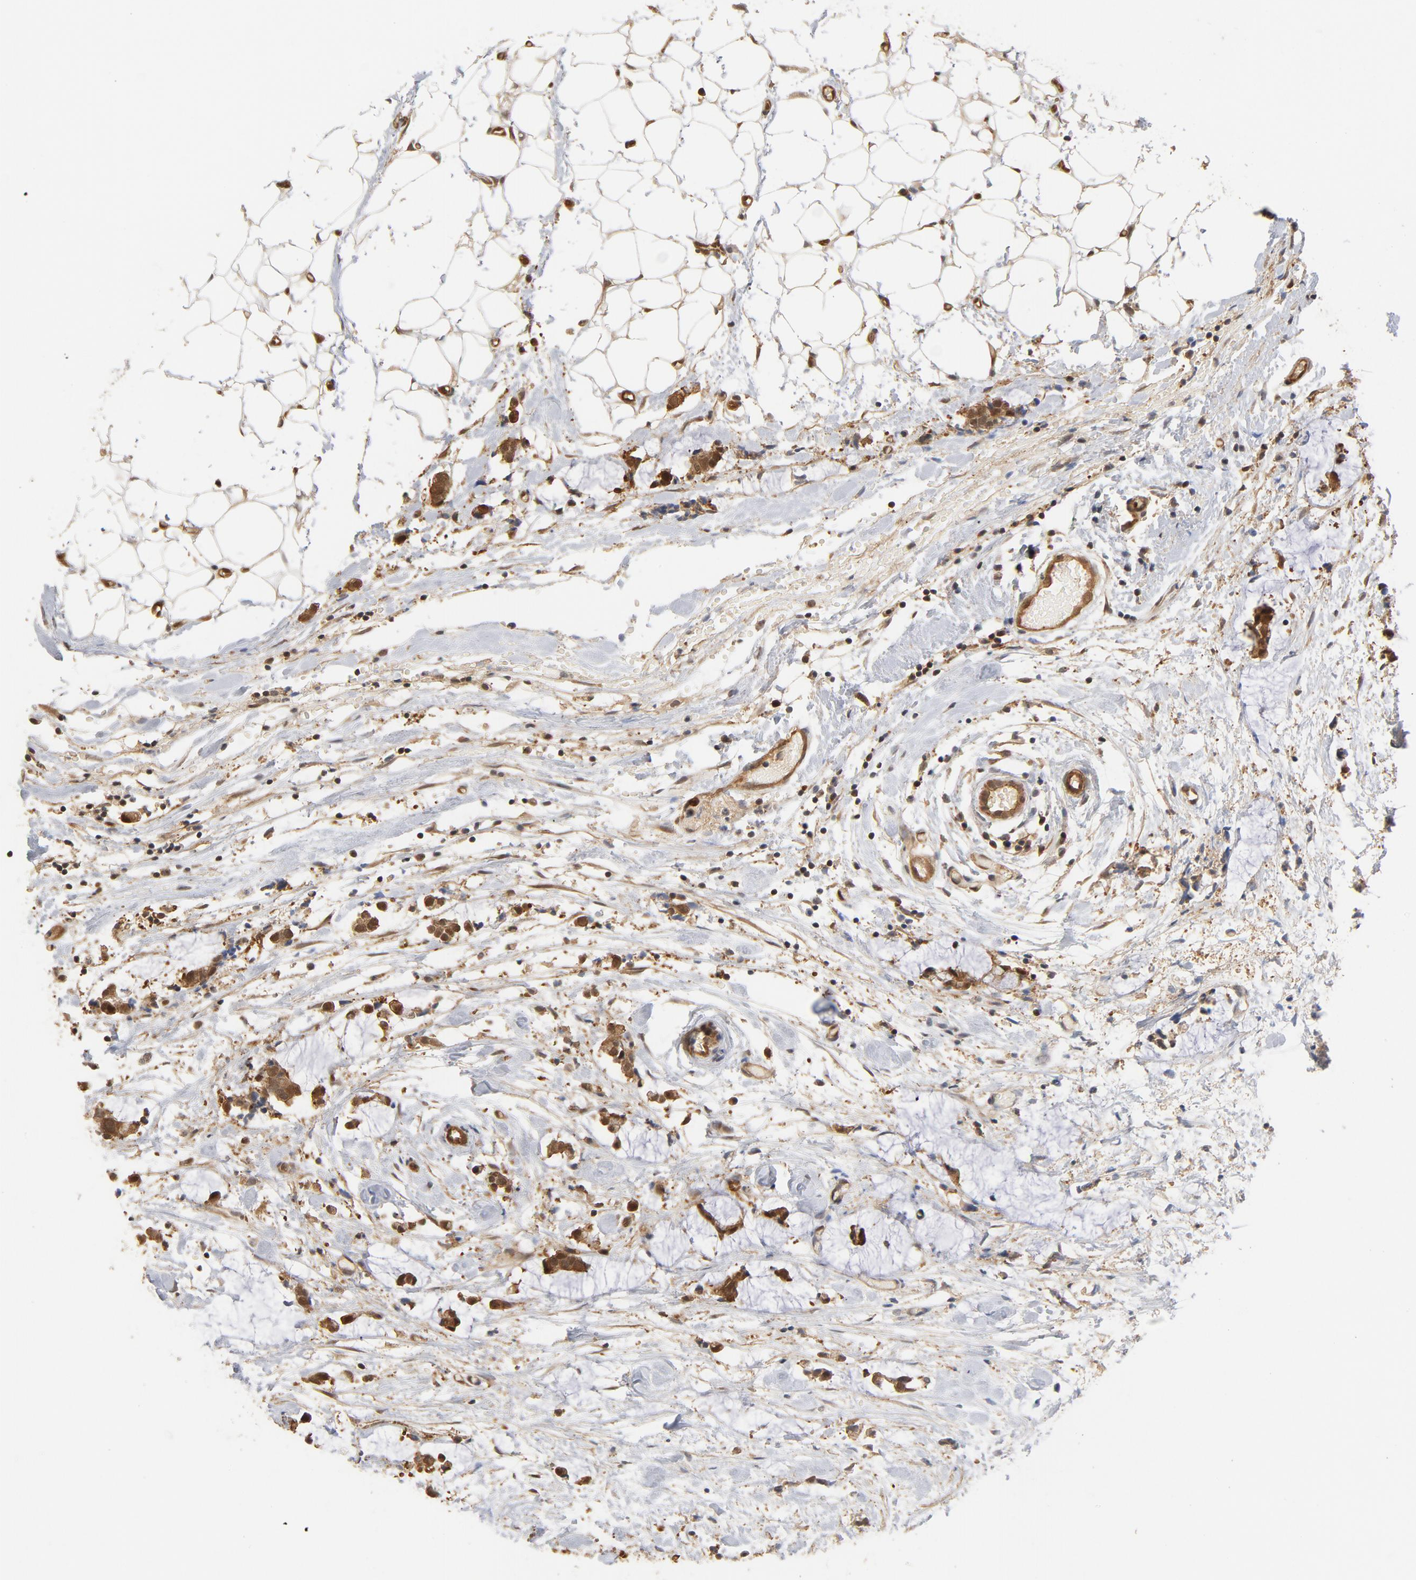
{"staining": {"intensity": "moderate", "quantity": ">75%", "location": "cytoplasmic/membranous,nuclear"}, "tissue": "colorectal cancer", "cell_type": "Tumor cells", "image_type": "cancer", "snomed": [{"axis": "morphology", "description": "Adenocarcinoma, NOS"}, {"axis": "topography", "description": "Colon"}], "caption": "Immunohistochemical staining of human colorectal cancer exhibits medium levels of moderate cytoplasmic/membranous and nuclear protein positivity in approximately >75% of tumor cells.", "gene": "CDC37", "patient": {"sex": "male", "age": 14}}